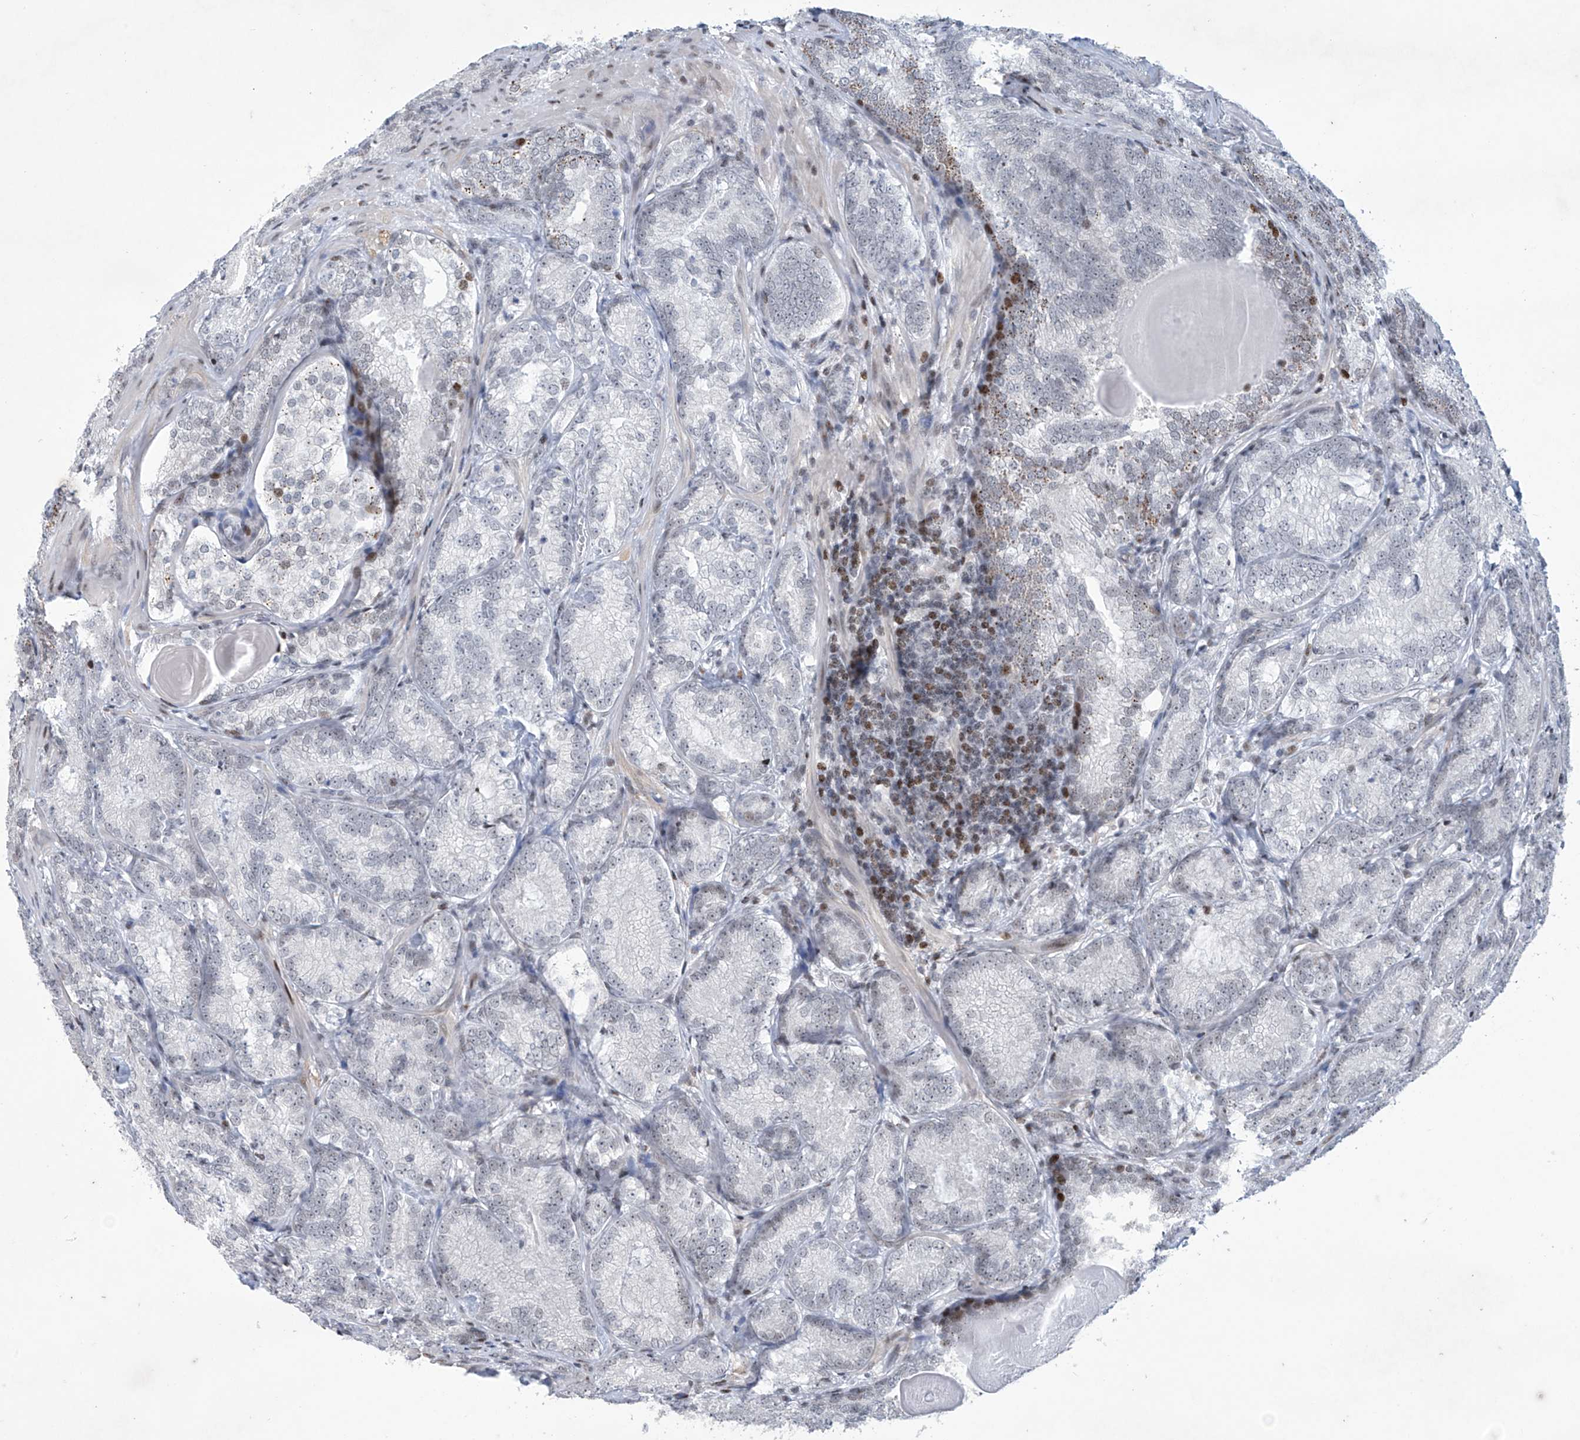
{"staining": {"intensity": "negative", "quantity": "none", "location": "none"}, "tissue": "prostate cancer", "cell_type": "Tumor cells", "image_type": "cancer", "snomed": [{"axis": "morphology", "description": "Adenocarcinoma, High grade"}, {"axis": "topography", "description": "Prostate"}], "caption": "Immunohistochemical staining of adenocarcinoma (high-grade) (prostate) displays no significant staining in tumor cells.", "gene": "RFX7", "patient": {"sex": "male", "age": 66}}